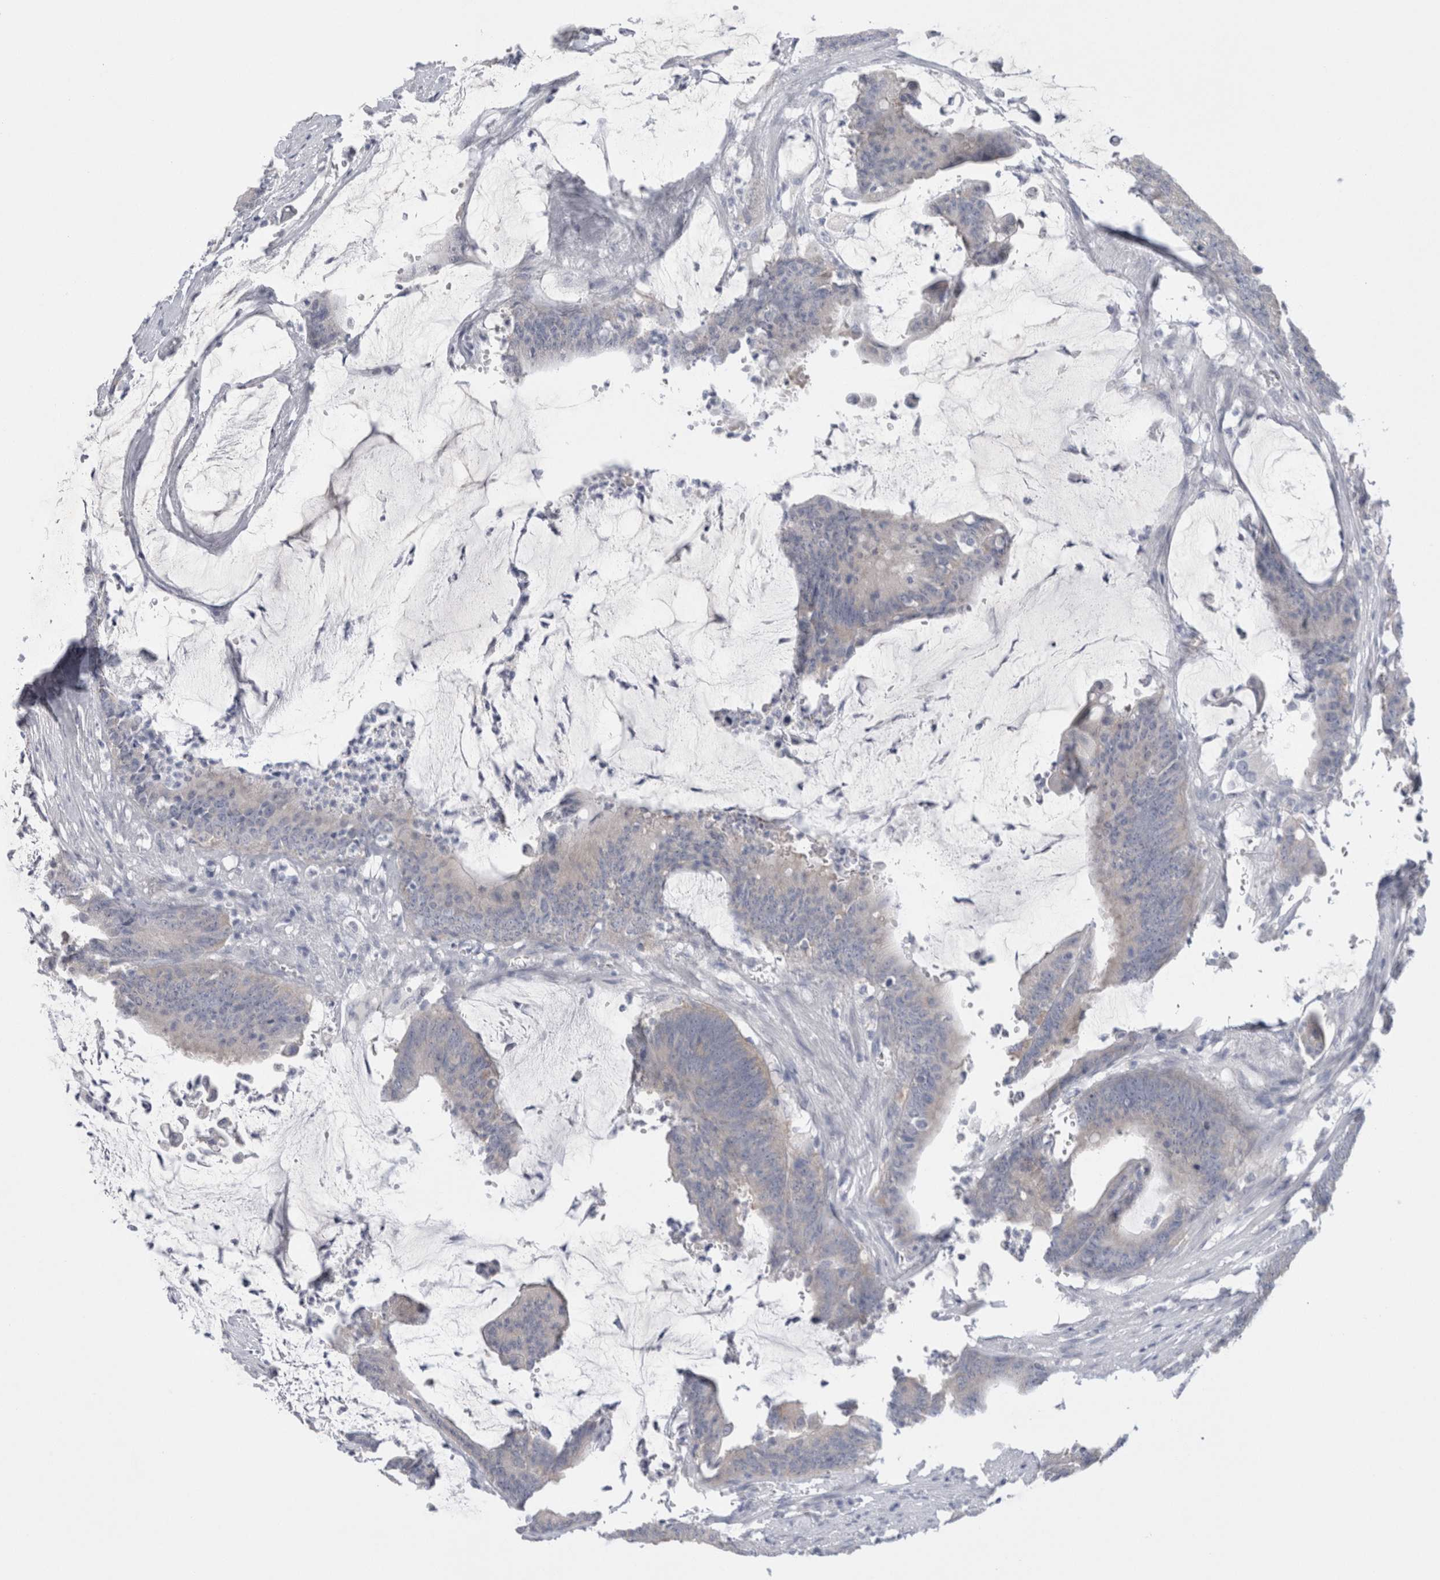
{"staining": {"intensity": "negative", "quantity": "none", "location": "none"}, "tissue": "colorectal cancer", "cell_type": "Tumor cells", "image_type": "cancer", "snomed": [{"axis": "morphology", "description": "Adenocarcinoma, NOS"}, {"axis": "topography", "description": "Rectum"}], "caption": "A high-resolution photomicrograph shows immunohistochemistry (IHC) staining of colorectal cancer (adenocarcinoma), which shows no significant positivity in tumor cells. (Immunohistochemistry (ihc), brightfield microscopy, high magnification).", "gene": "WIPF2", "patient": {"sex": "female", "age": 66}}